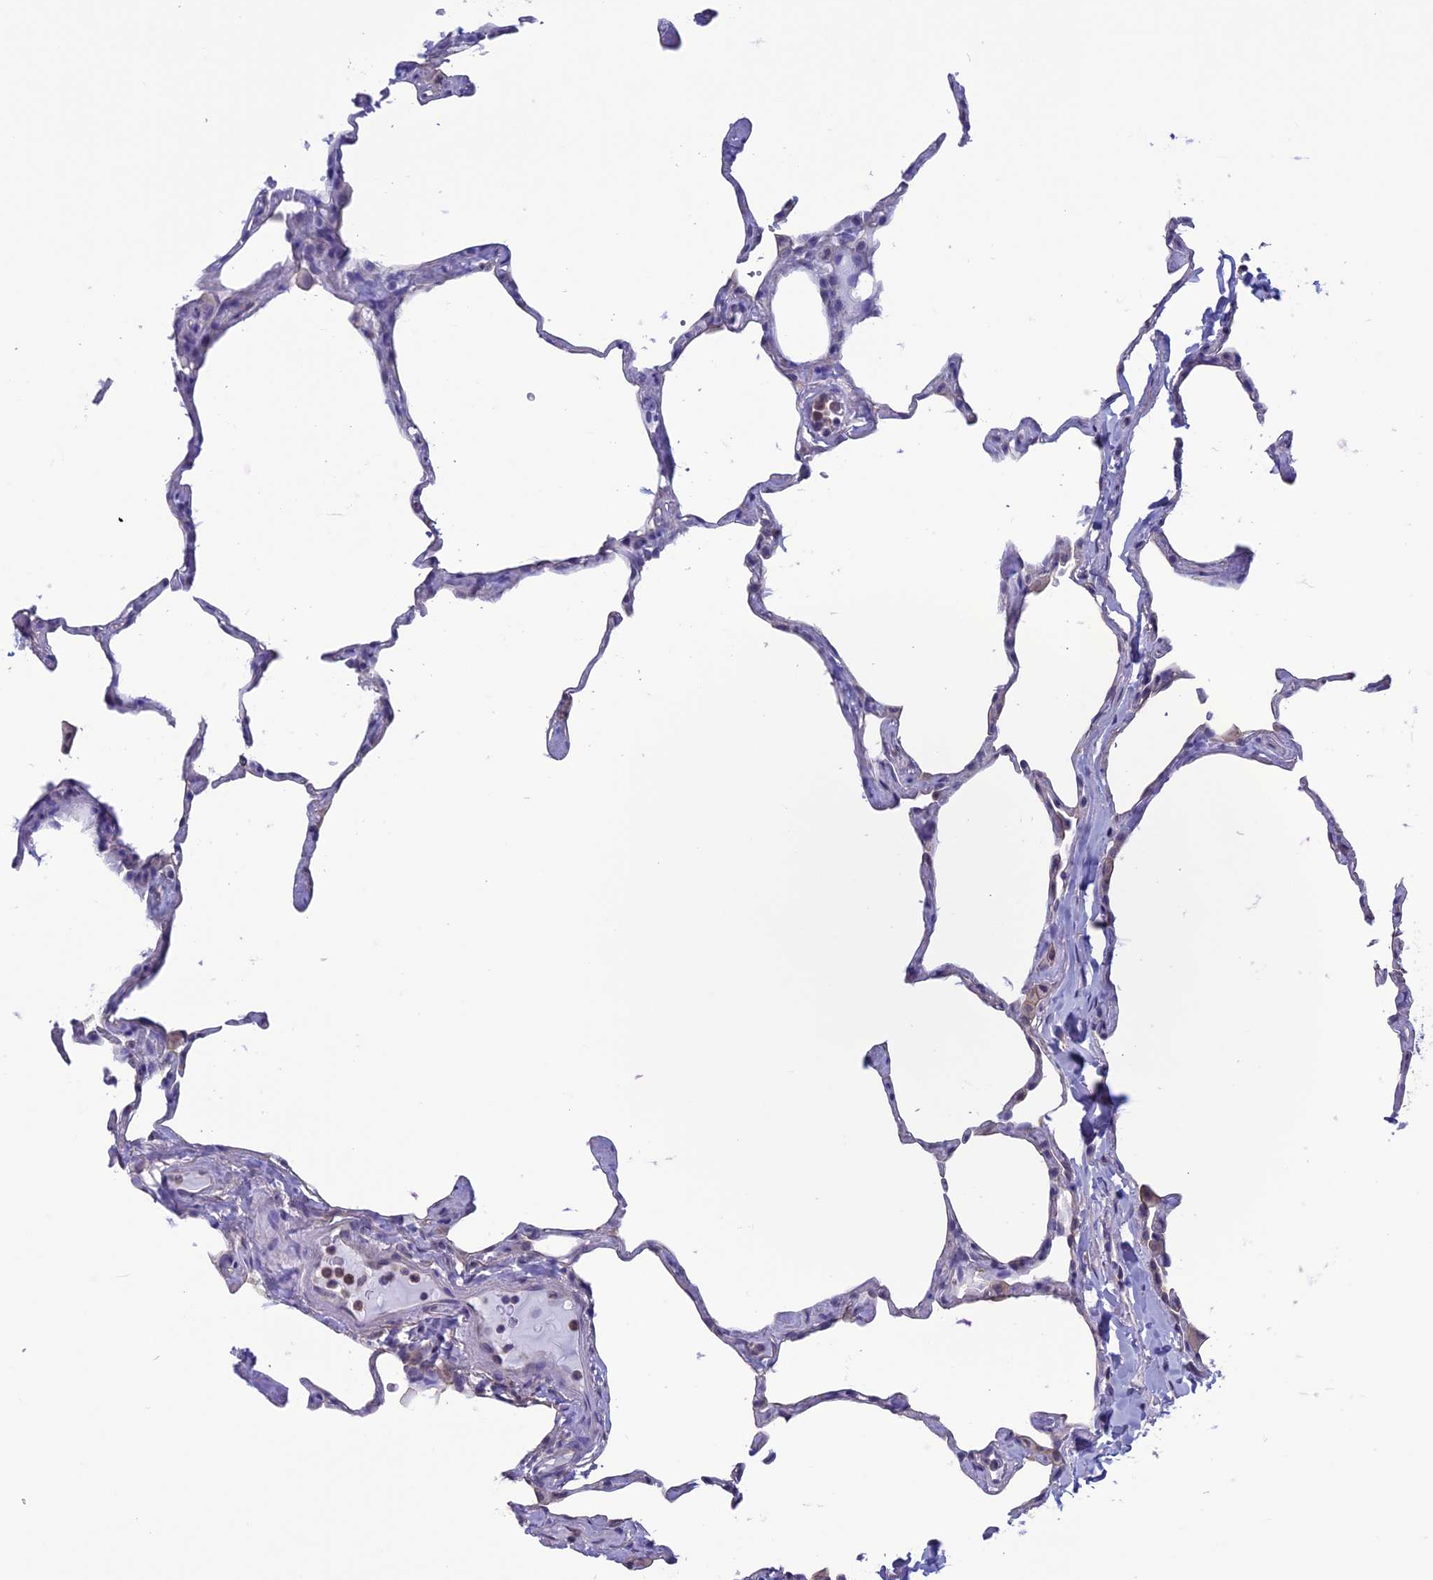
{"staining": {"intensity": "weak", "quantity": "<25%", "location": "cytoplasmic/membranous"}, "tissue": "lung", "cell_type": "Alveolar cells", "image_type": "normal", "snomed": [{"axis": "morphology", "description": "Normal tissue, NOS"}, {"axis": "topography", "description": "Lung"}], "caption": "DAB (3,3'-diaminobenzidine) immunohistochemical staining of normal lung displays no significant staining in alveolar cells.", "gene": "SLC1A6", "patient": {"sex": "male", "age": 65}}